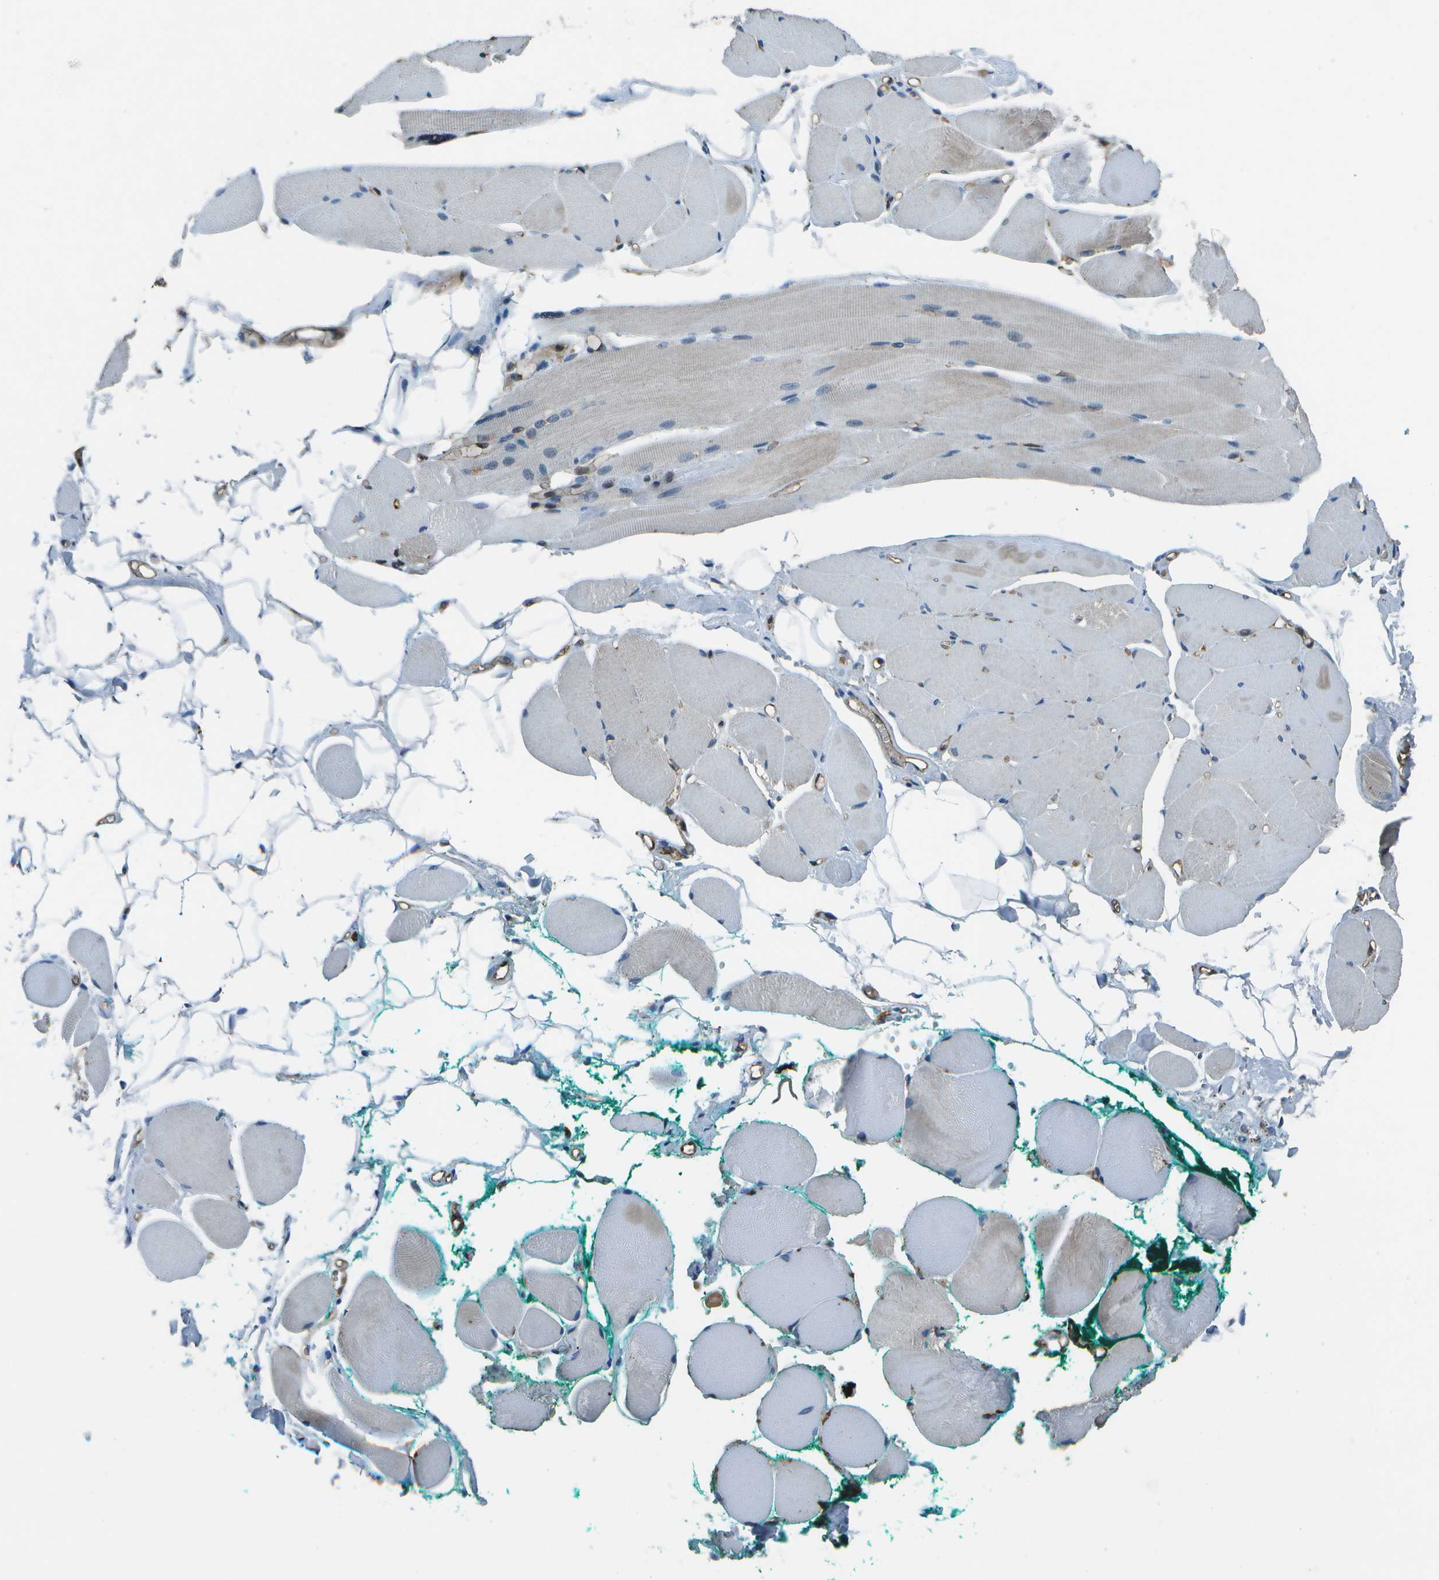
{"staining": {"intensity": "moderate", "quantity": "<25%", "location": "cytoplasmic/membranous"}, "tissue": "skeletal muscle", "cell_type": "Myocytes", "image_type": "normal", "snomed": [{"axis": "morphology", "description": "Normal tissue, NOS"}, {"axis": "topography", "description": "Skeletal muscle"}, {"axis": "topography", "description": "Peripheral nerve tissue"}], "caption": "An immunohistochemistry micrograph of normal tissue is shown. Protein staining in brown highlights moderate cytoplasmic/membranous positivity in skeletal muscle within myocytes. The protein of interest is stained brown, and the nuclei are stained in blue (DAB IHC with brightfield microscopy, high magnification).", "gene": "PDLIM1", "patient": {"sex": "female", "age": 84}}